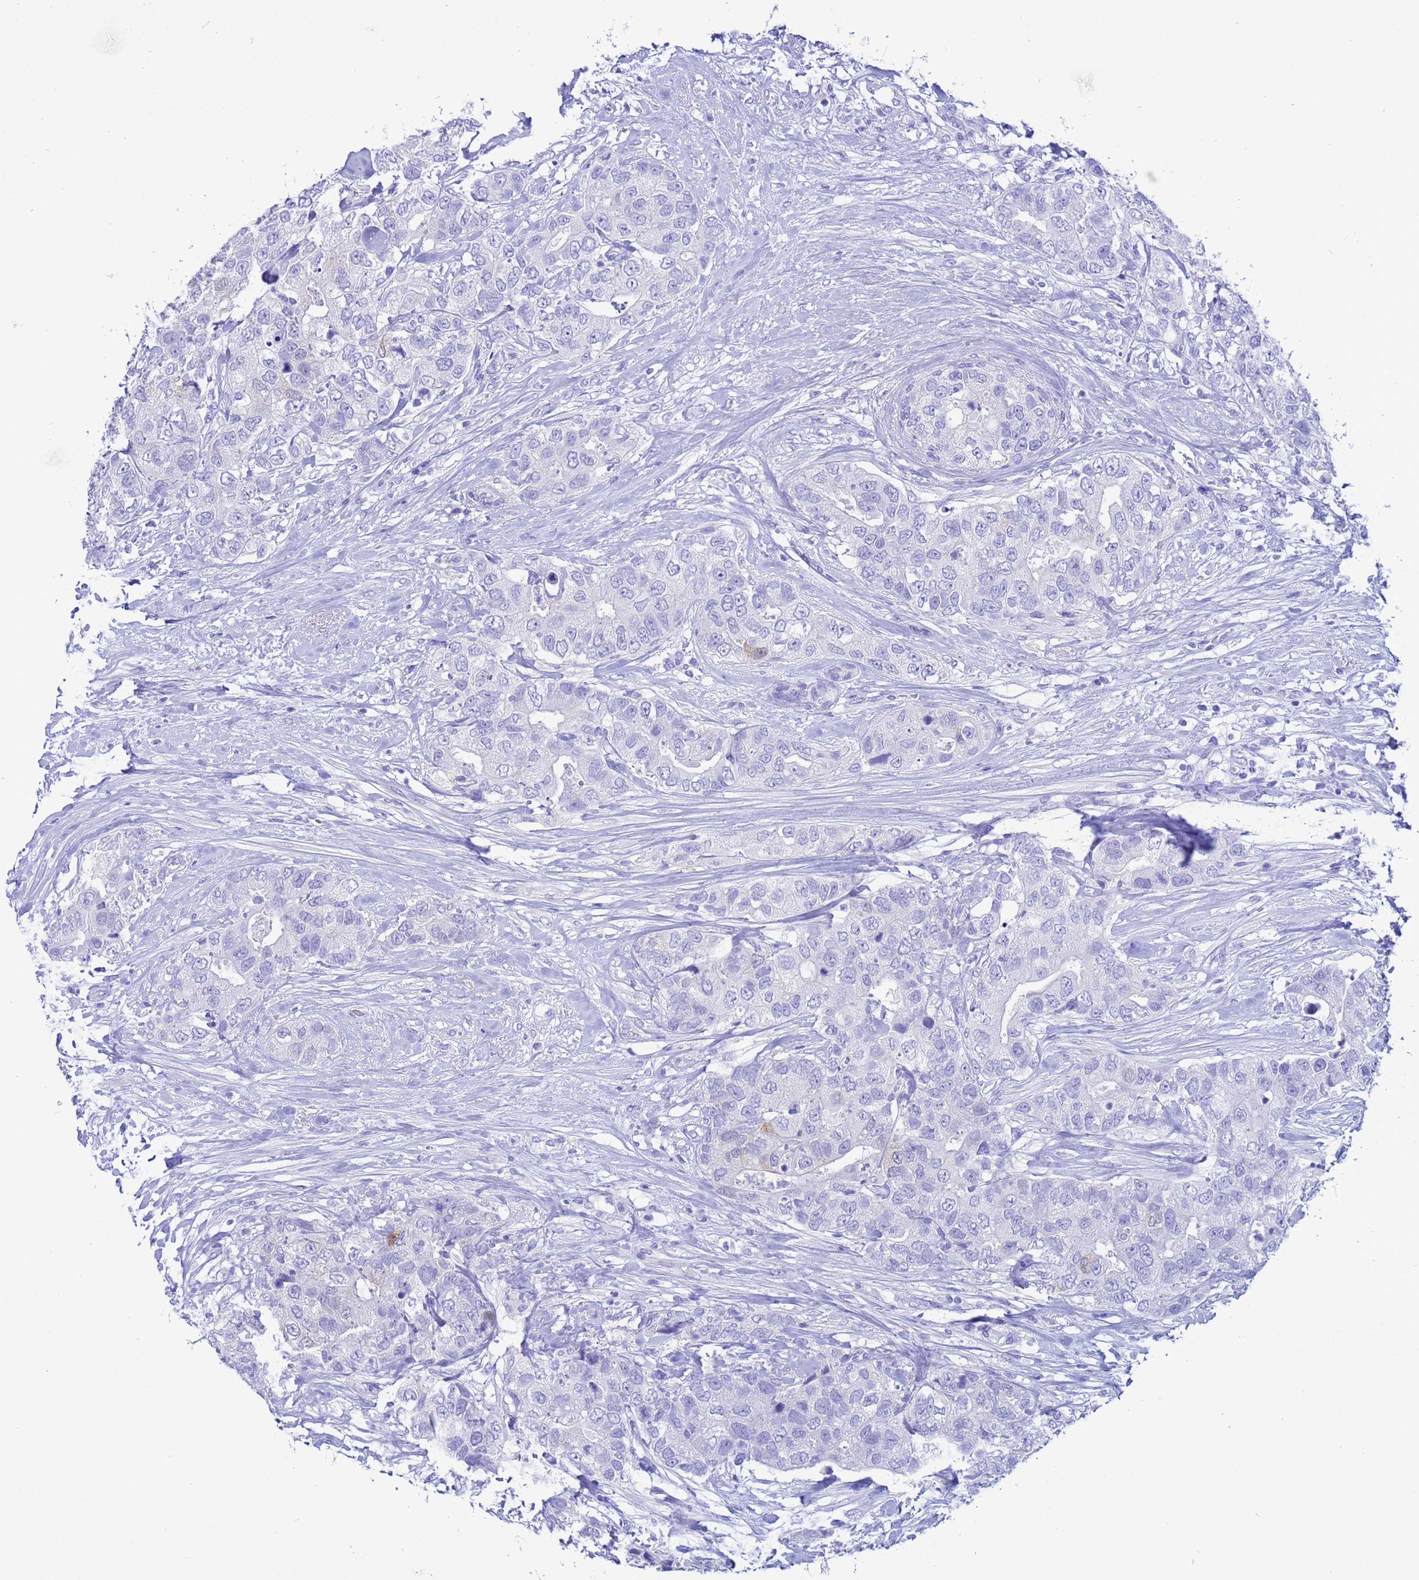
{"staining": {"intensity": "negative", "quantity": "none", "location": "none"}, "tissue": "breast cancer", "cell_type": "Tumor cells", "image_type": "cancer", "snomed": [{"axis": "morphology", "description": "Duct carcinoma"}, {"axis": "topography", "description": "Breast"}], "caption": "Tumor cells are negative for brown protein staining in breast cancer (infiltrating ductal carcinoma). (DAB (3,3'-diaminobenzidine) IHC visualized using brightfield microscopy, high magnification).", "gene": "AKR1C2", "patient": {"sex": "female", "age": 62}}